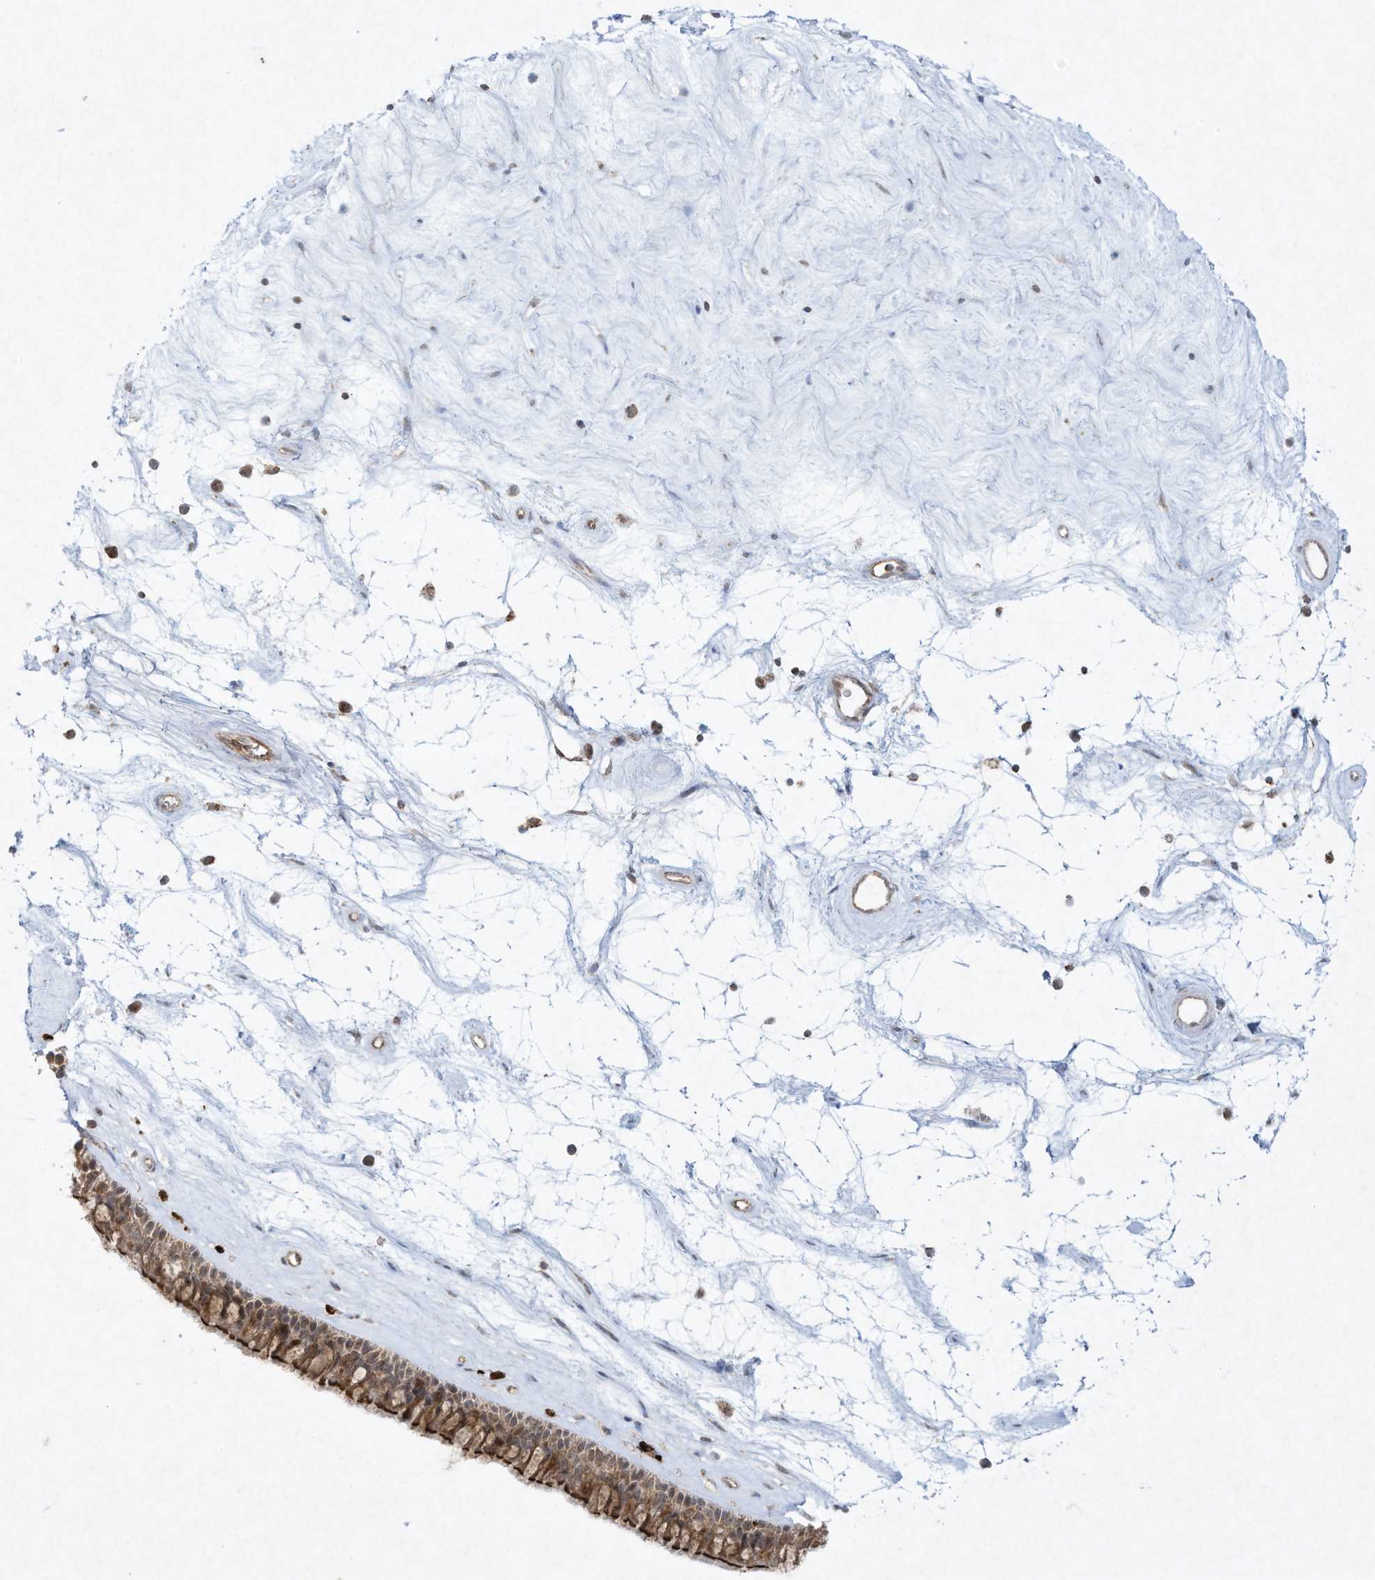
{"staining": {"intensity": "moderate", "quantity": ">75%", "location": "cytoplasmic/membranous,nuclear"}, "tissue": "nasopharynx", "cell_type": "Respiratory epithelial cells", "image_type": "normal", "snomed": [{"axis": "morphology", "description": "Normal tissue, NOS"}, {"axis": "topography", "description": "Nasopharynx"}], "caption": "Immunohistochemistry (IHC) staining of benign nasopharynx, which shows medium levels of moderate cytoplasmic/membranous,nuclear staining in about >75% of respiratory epithelial cells indicating moderate cytoplasmic/membranous,nuclear protein staining. The staining was performed using DAB (brown) for protein detection and nuclei were counterstained in hematoxylin (blue).", "gene": "CHRNA4", "patient": {"sex": "male", "age": 64}}